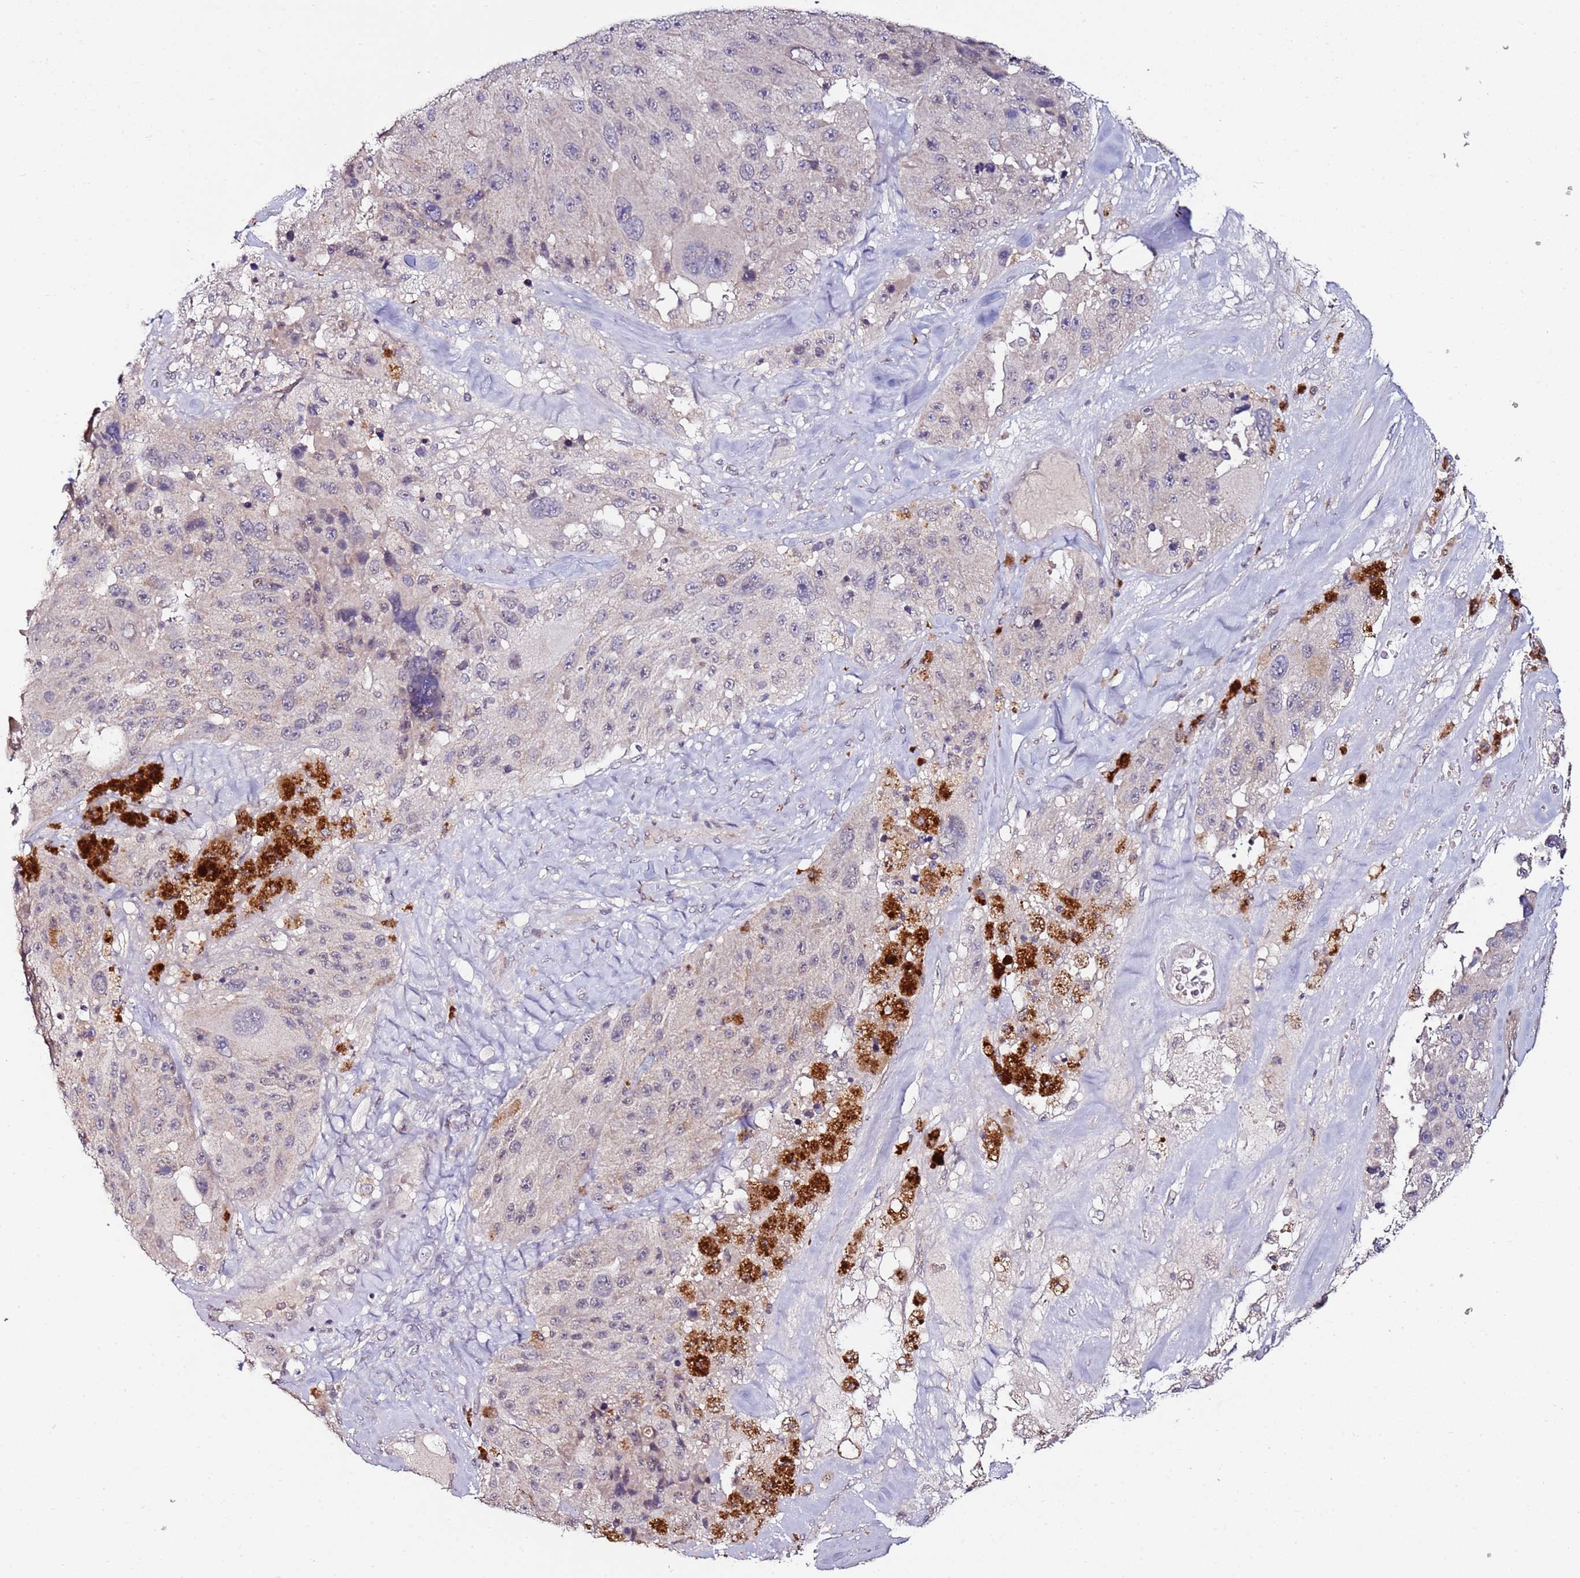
{"staining": {"intensity": "negative", "quantity": "none", "location": "none"}, "tissue": "melanoma", "cell_type": "Tumor cells", "image_type": "cancer", "snomed": [{"axis": "morphology", "description": "Malignant melanoma, Metastatic site"}, {"axis": "topography", "description": "Lymph node"}], "caption": "The immunohistochemistry micrograph has no significant expression in tumor cells of melanoma tissue. (IHC, brightfield microscopy, high magnification).", "gene": "DUSP28", "patient": {"sex": "male", "age": 62}}